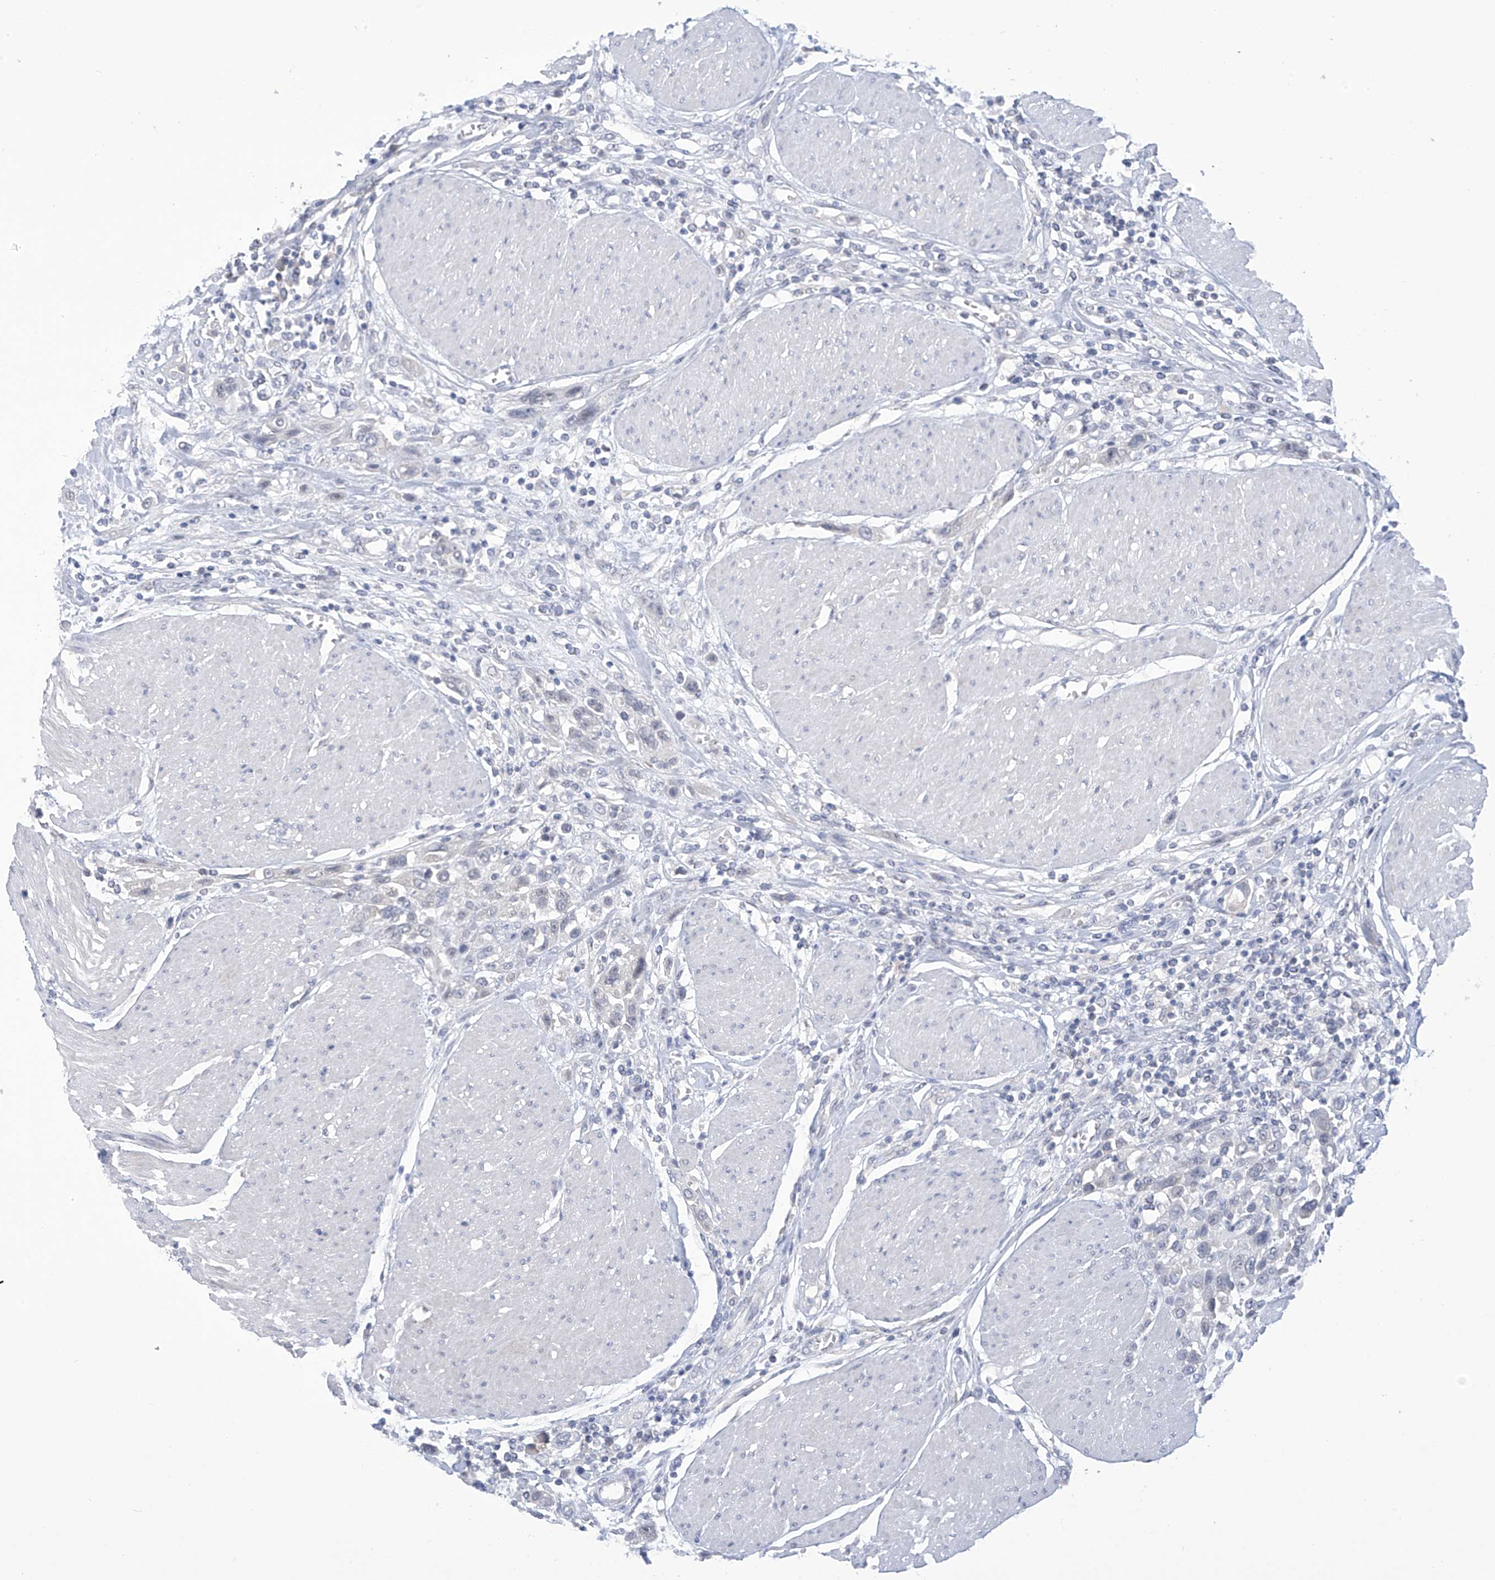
{"staining": {"intensity": "negative", "quantity": "none", "location": "none"}, "tissue": "urothelial cancer", "cell_type": "Tumor cells", "image_type": "cancer", "snomed": [{"axis": "morphology", "description": "Urothelial carcinoma, High grade"}, {"axis": "topography", "description": "Urinary bladder"}], "caption": "A photomicrograph of urothelial cancer stained for a protein reveals no brown staining in tumor cells.", "gene": "IBA57", "patient": {"sex": "male", "age": 50}}